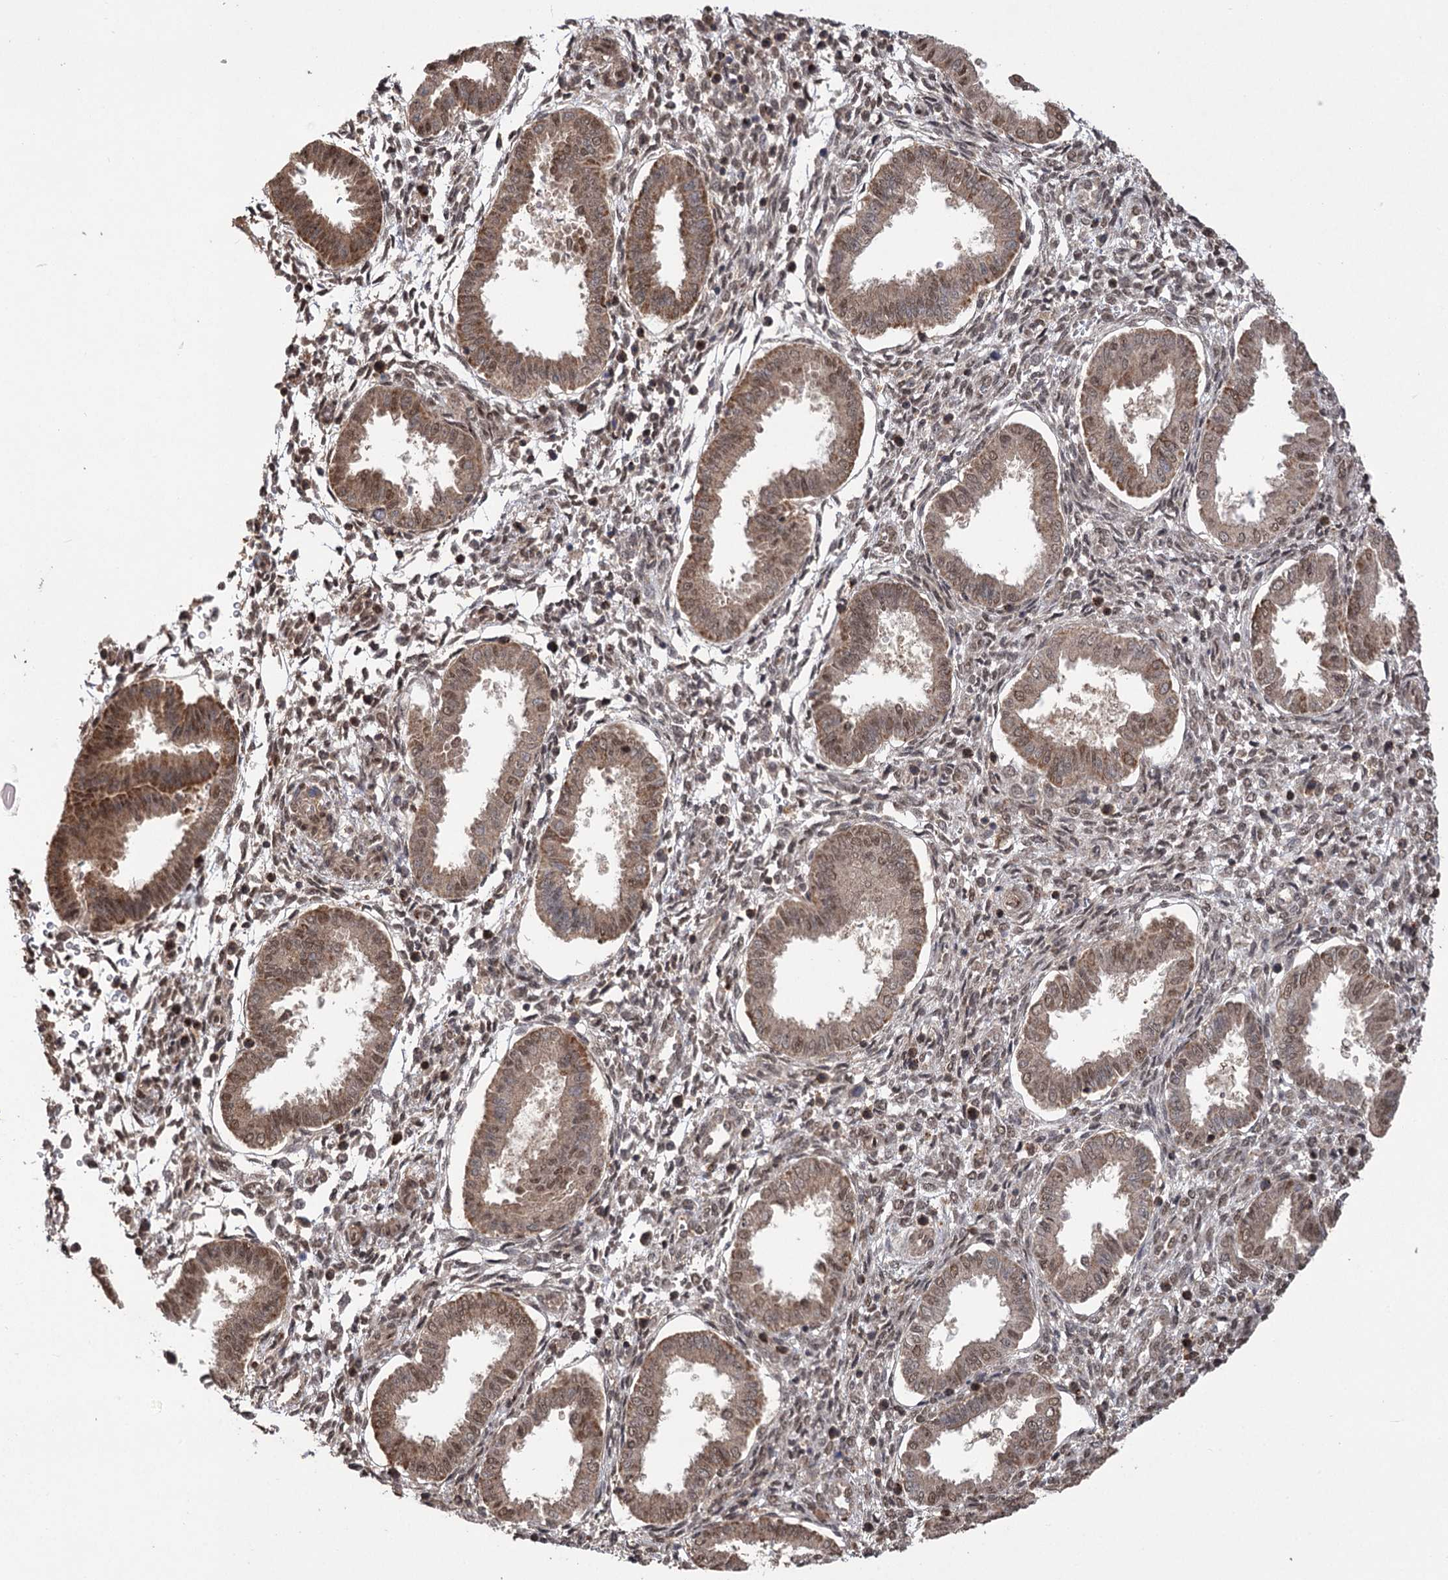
{"staining": {"intensity": "moderate", "quantity": "25%-75%", "location": "cytoplasmic/membranous,nuclear"}, "tissue": "endometrium", "cell_type": "Cells in endometrial stroma", "image_type": "normal", "snomed": [{"axis": "morphology", "description": "Normal tissue, NOS"}, {"axis": "topography", "description": "Endometrium"}], "caption": "Immunohistochemistry of normal endometrium demonstrates medium levels of moderate cytoplasmic/membranous,nuclear positivity in approximately 25%-75% of cells in endometrial stroma.", "gene": "TENM2", "patient": {"sex": "female", "age": 24}}